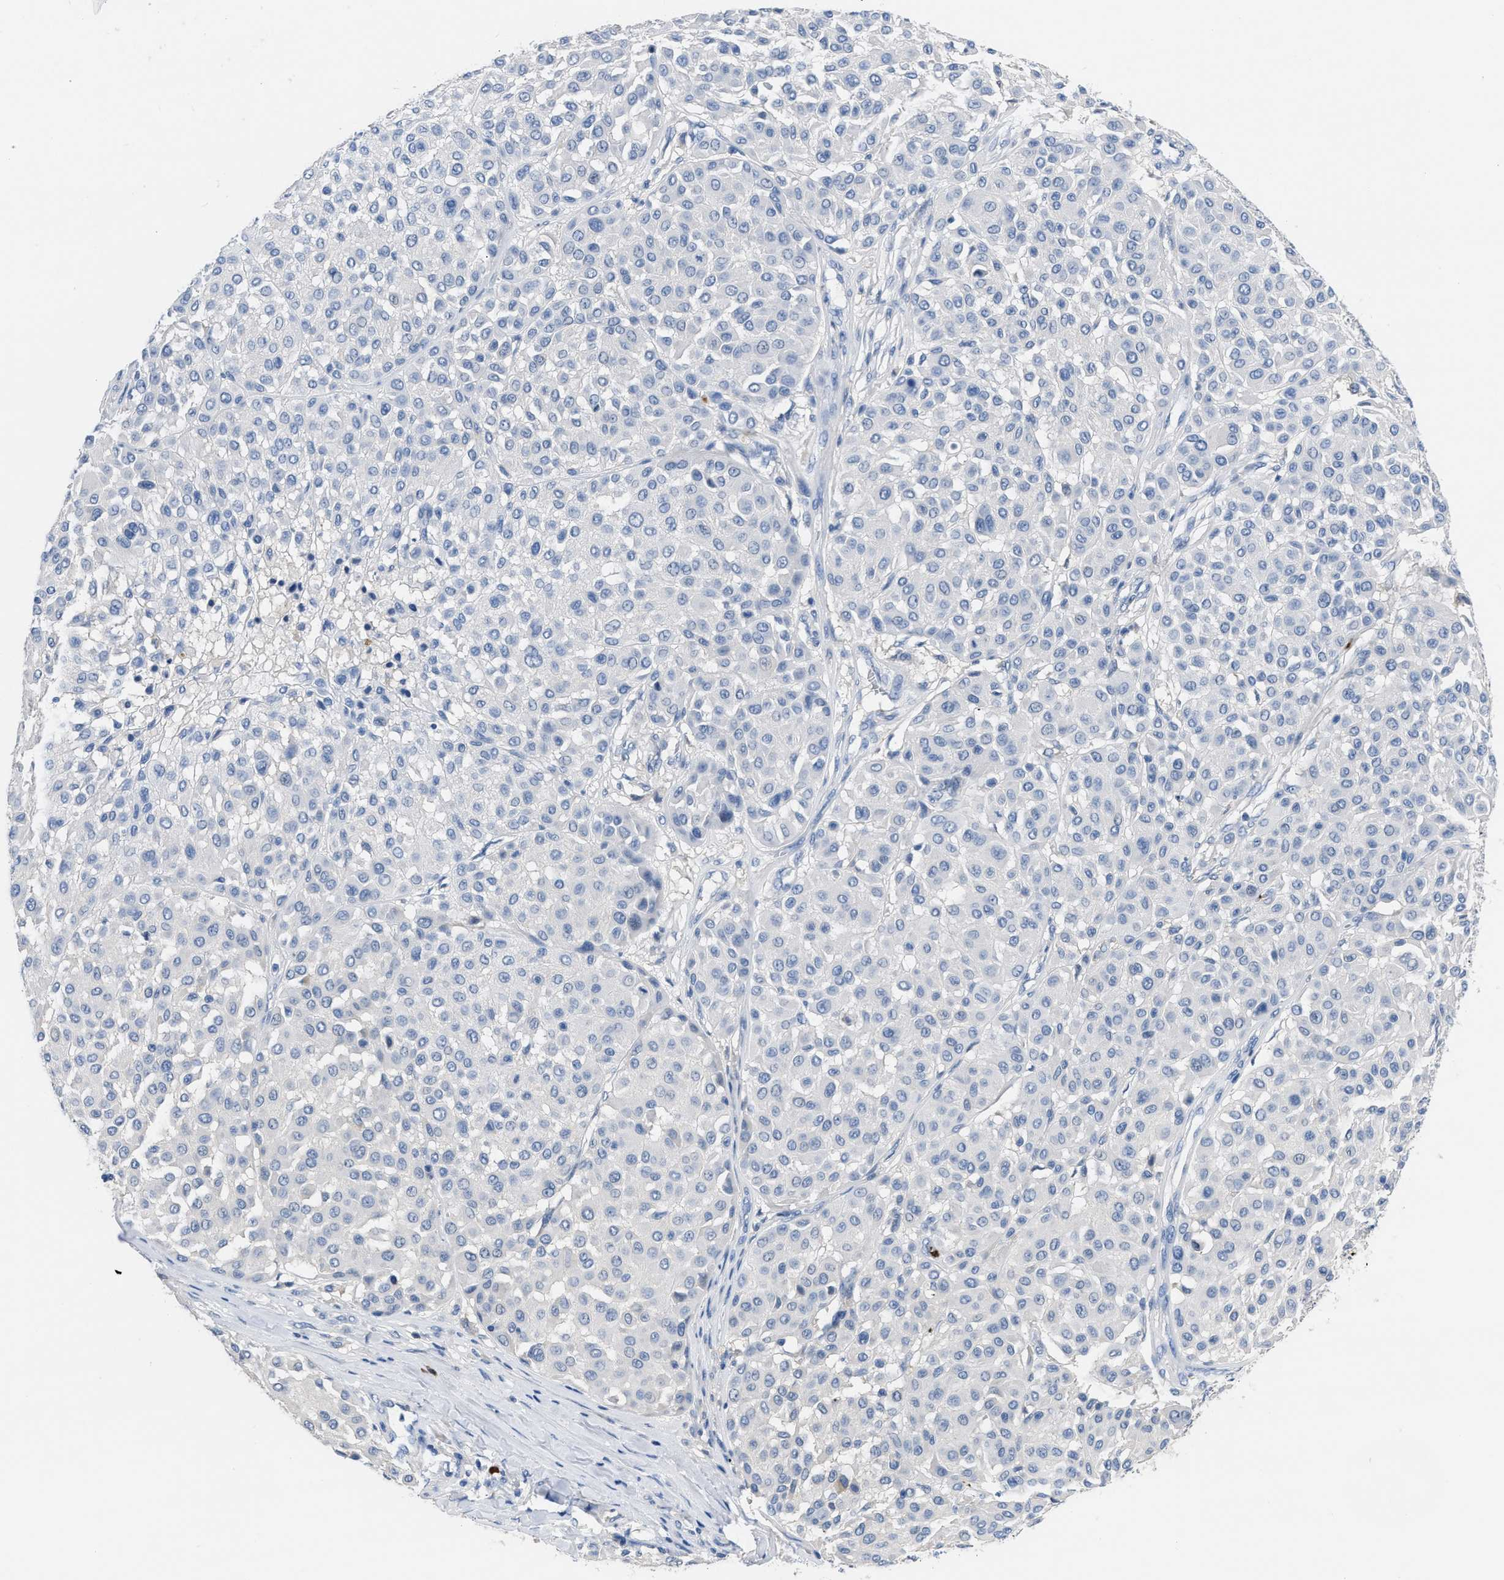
{"staining": {"intensity": "negative", "quantity": "none", "location": "none"}, "tissue": "melanoma", "cell_type": "Tumor cells", "image_type": "cancer", "snomed": [{"axis": "morphology", "description": "Malignant melanoma, Metastatic site"}, {"axis": "topography", "description": "Soft tissue"}], "caption": "Malignant melanoma (metastatic site) was stained to show a protein in brown. There is no significant positivity in tumor cells.", "gene": "FGF18", "patient": {"sex": "male", "age": 41}}